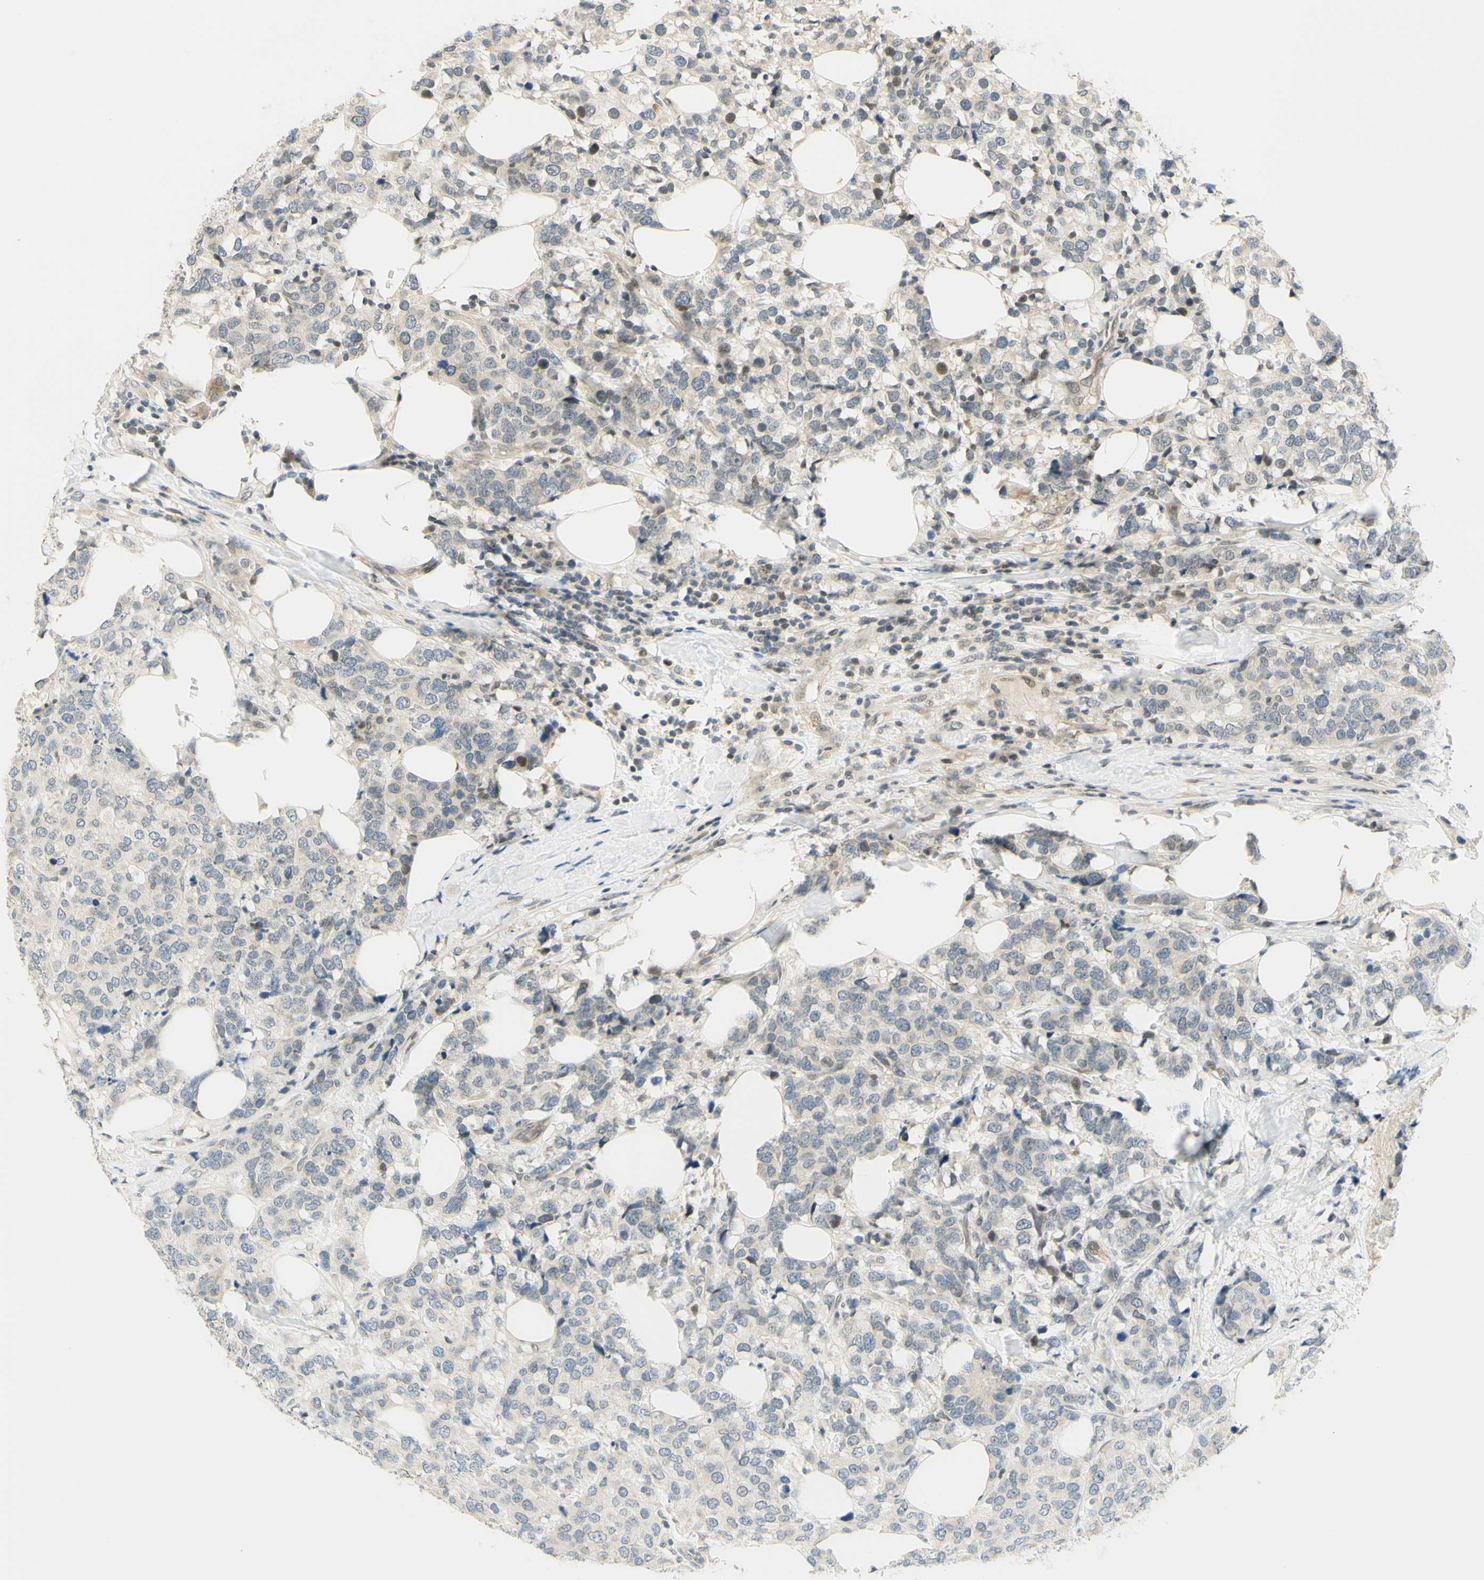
{"staining": {"intensity": "weak", "quantity": "<25%", "location": "nuclear"}, "tissue": "breast cancer", "cell_type": "Tumor cells", "image_type": "cancer", "snomed": [{"axis": "morphology", "description": "Lobular carcinoma"}, {"axis": "topography", "description": "Breast"}], "caption": "Protein analysis of lobular carcinoma (breast) displays no significant staining in tumor cells.", "gene": "C2CD2L", "patient": {"sex": "female", "age": 59}}